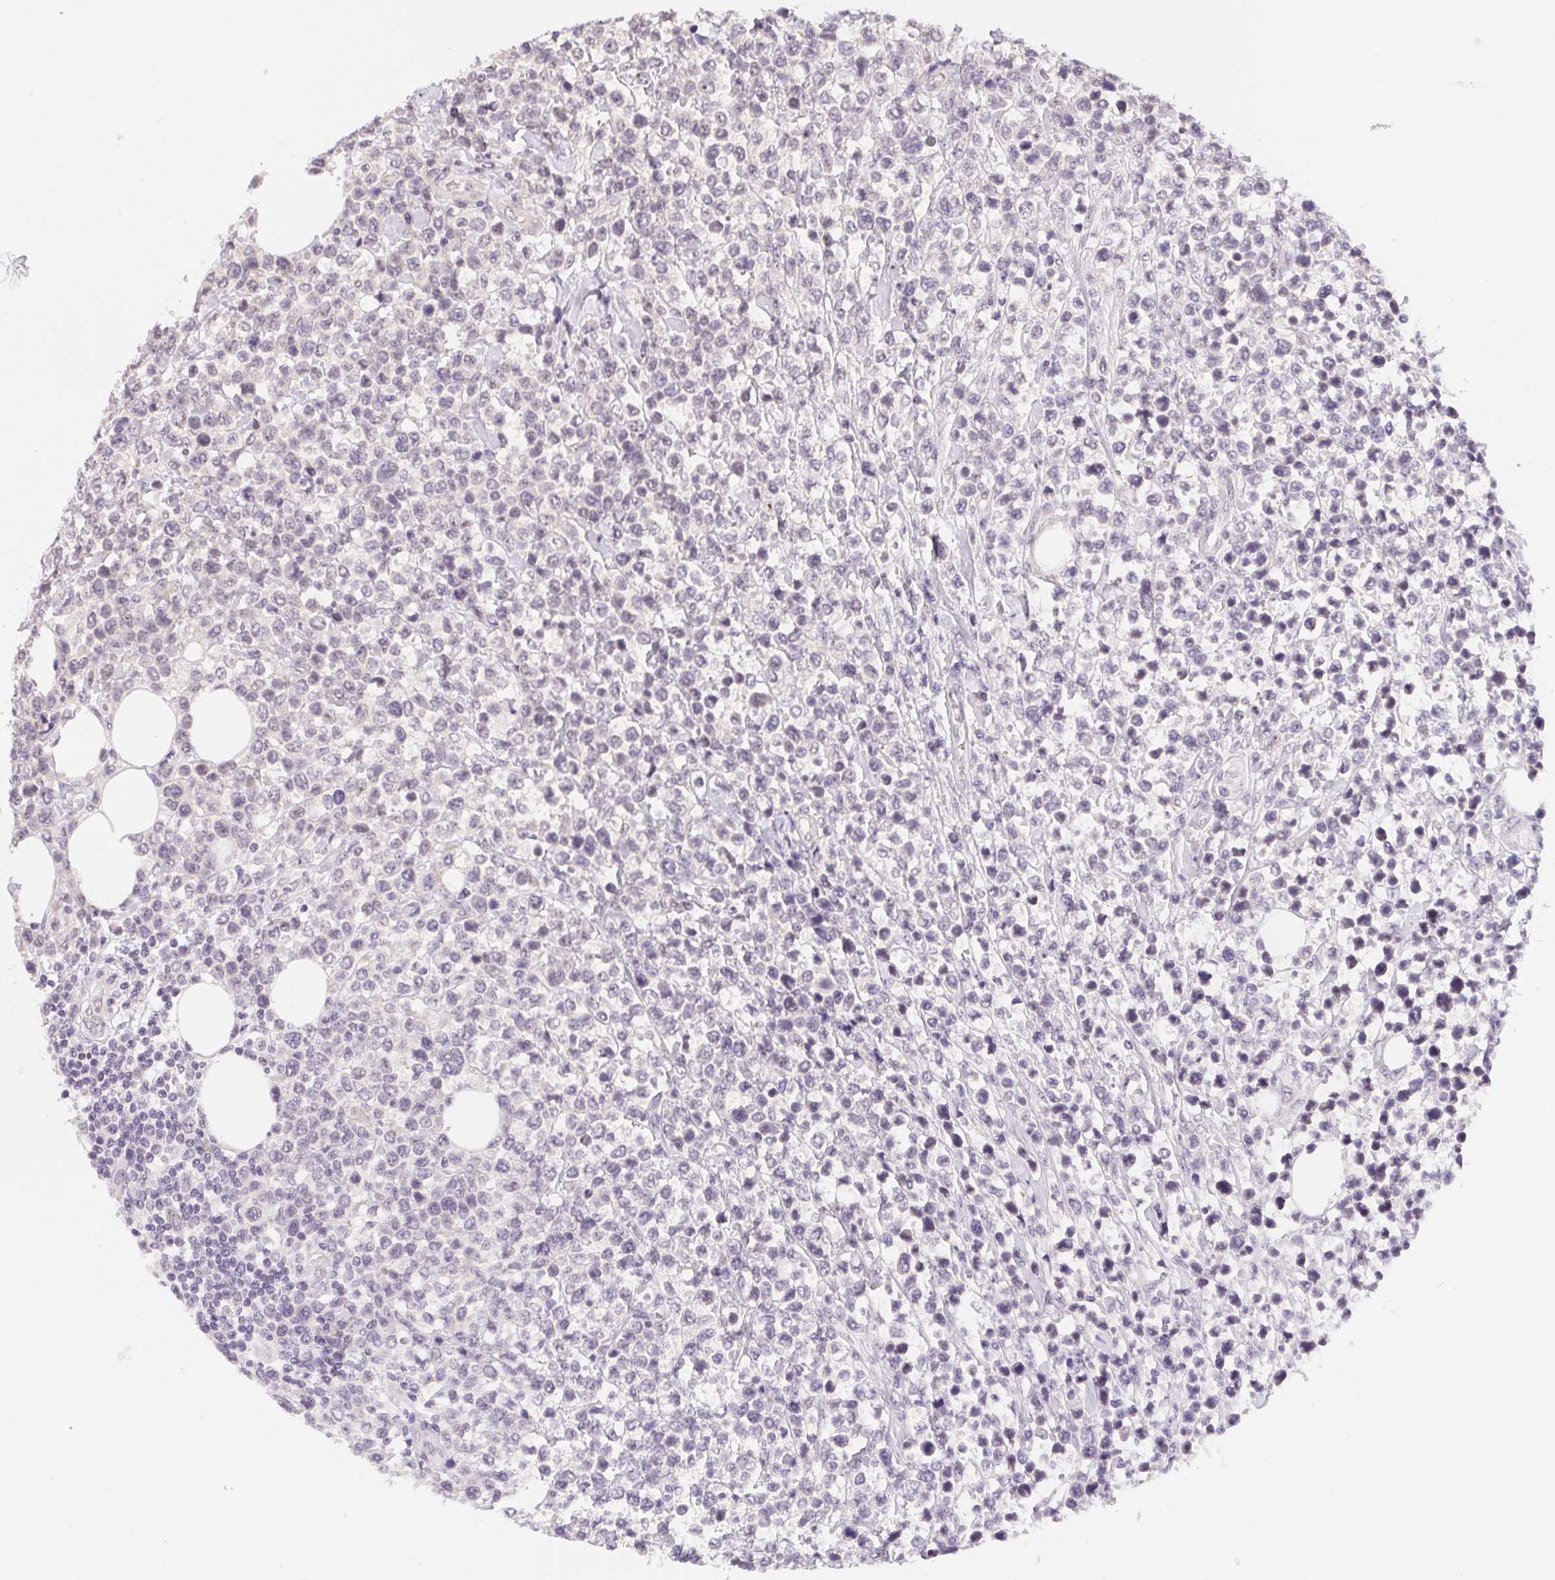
{"staining": {"intensity": "negative", "quantity": "none", "location": "none"}, "tissue": "lymphoma", "cell_type": "Tumor cells", "image_type": "cancer", "snomed": [{"axis": "morphology", "description": "Malignant lymphoma, non-Hodgkin's type, High grade"}, {"axis": "topography", "description": "Soft tissue"}], "caption": "A micrograph of high-grade malignant lymphoma, non-Hodgkin's type stained for a protein displays no brown staining in tumor cells.", "gene": "LCA5L", "patient": {"sex": "female", "age": 56}}